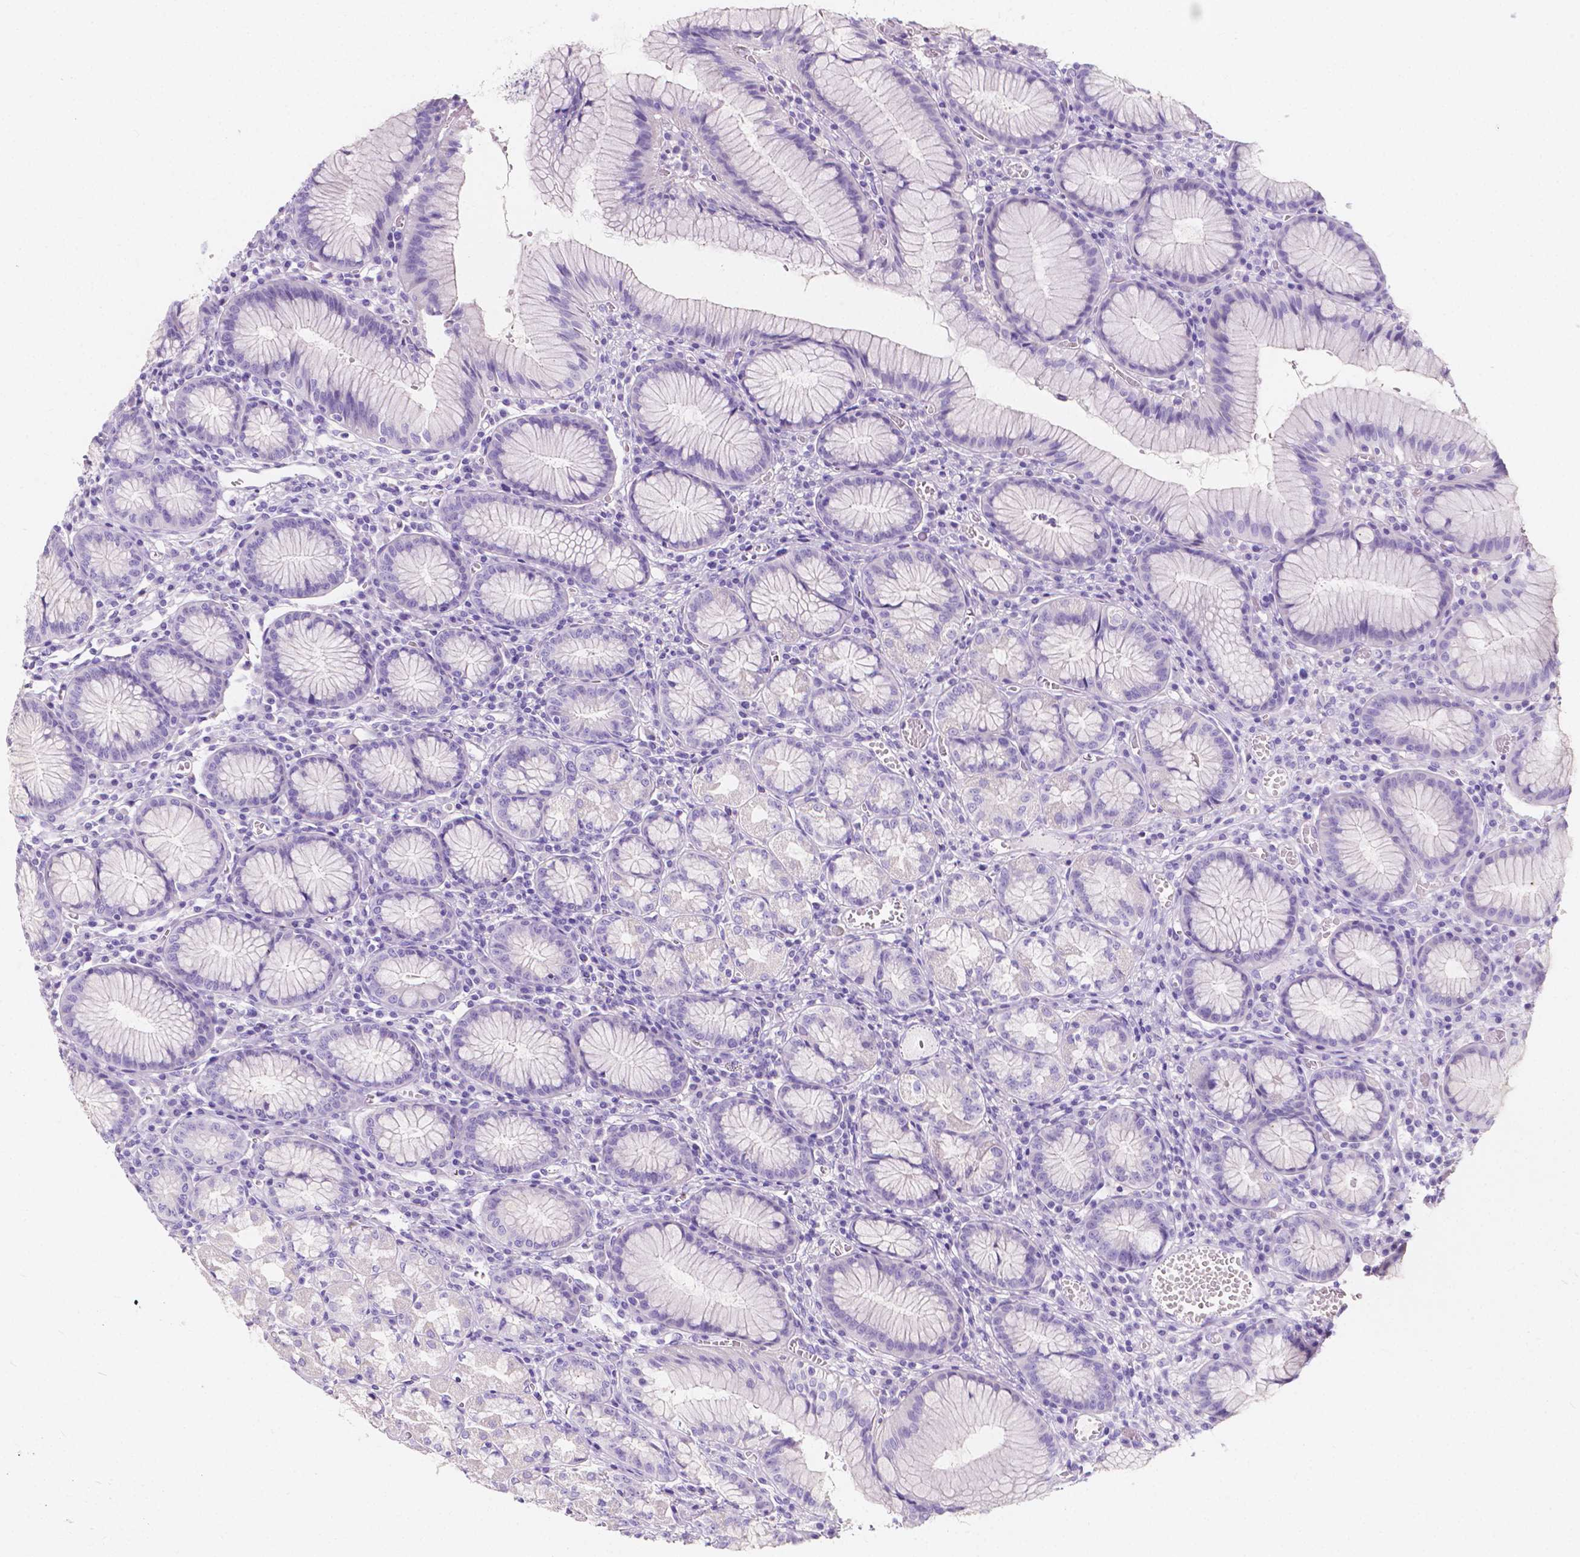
{"staining": {"intensity": "negative", "quantity": "none", "location": "none"}, "tissue": "stomach", "cell_type": "Glandular cells", "image_type": "normal", "snomed": [{"axis": "morphology", "description": "Normal tissue, NOS"}, {"axis": "topography", "description": "Stomach"}], "caption": "Stomach stained for a protein using IHC reveals no expression glandular cells.", "gene": "CLSTN2", "patient": {"sex": "male", "age": 55}}